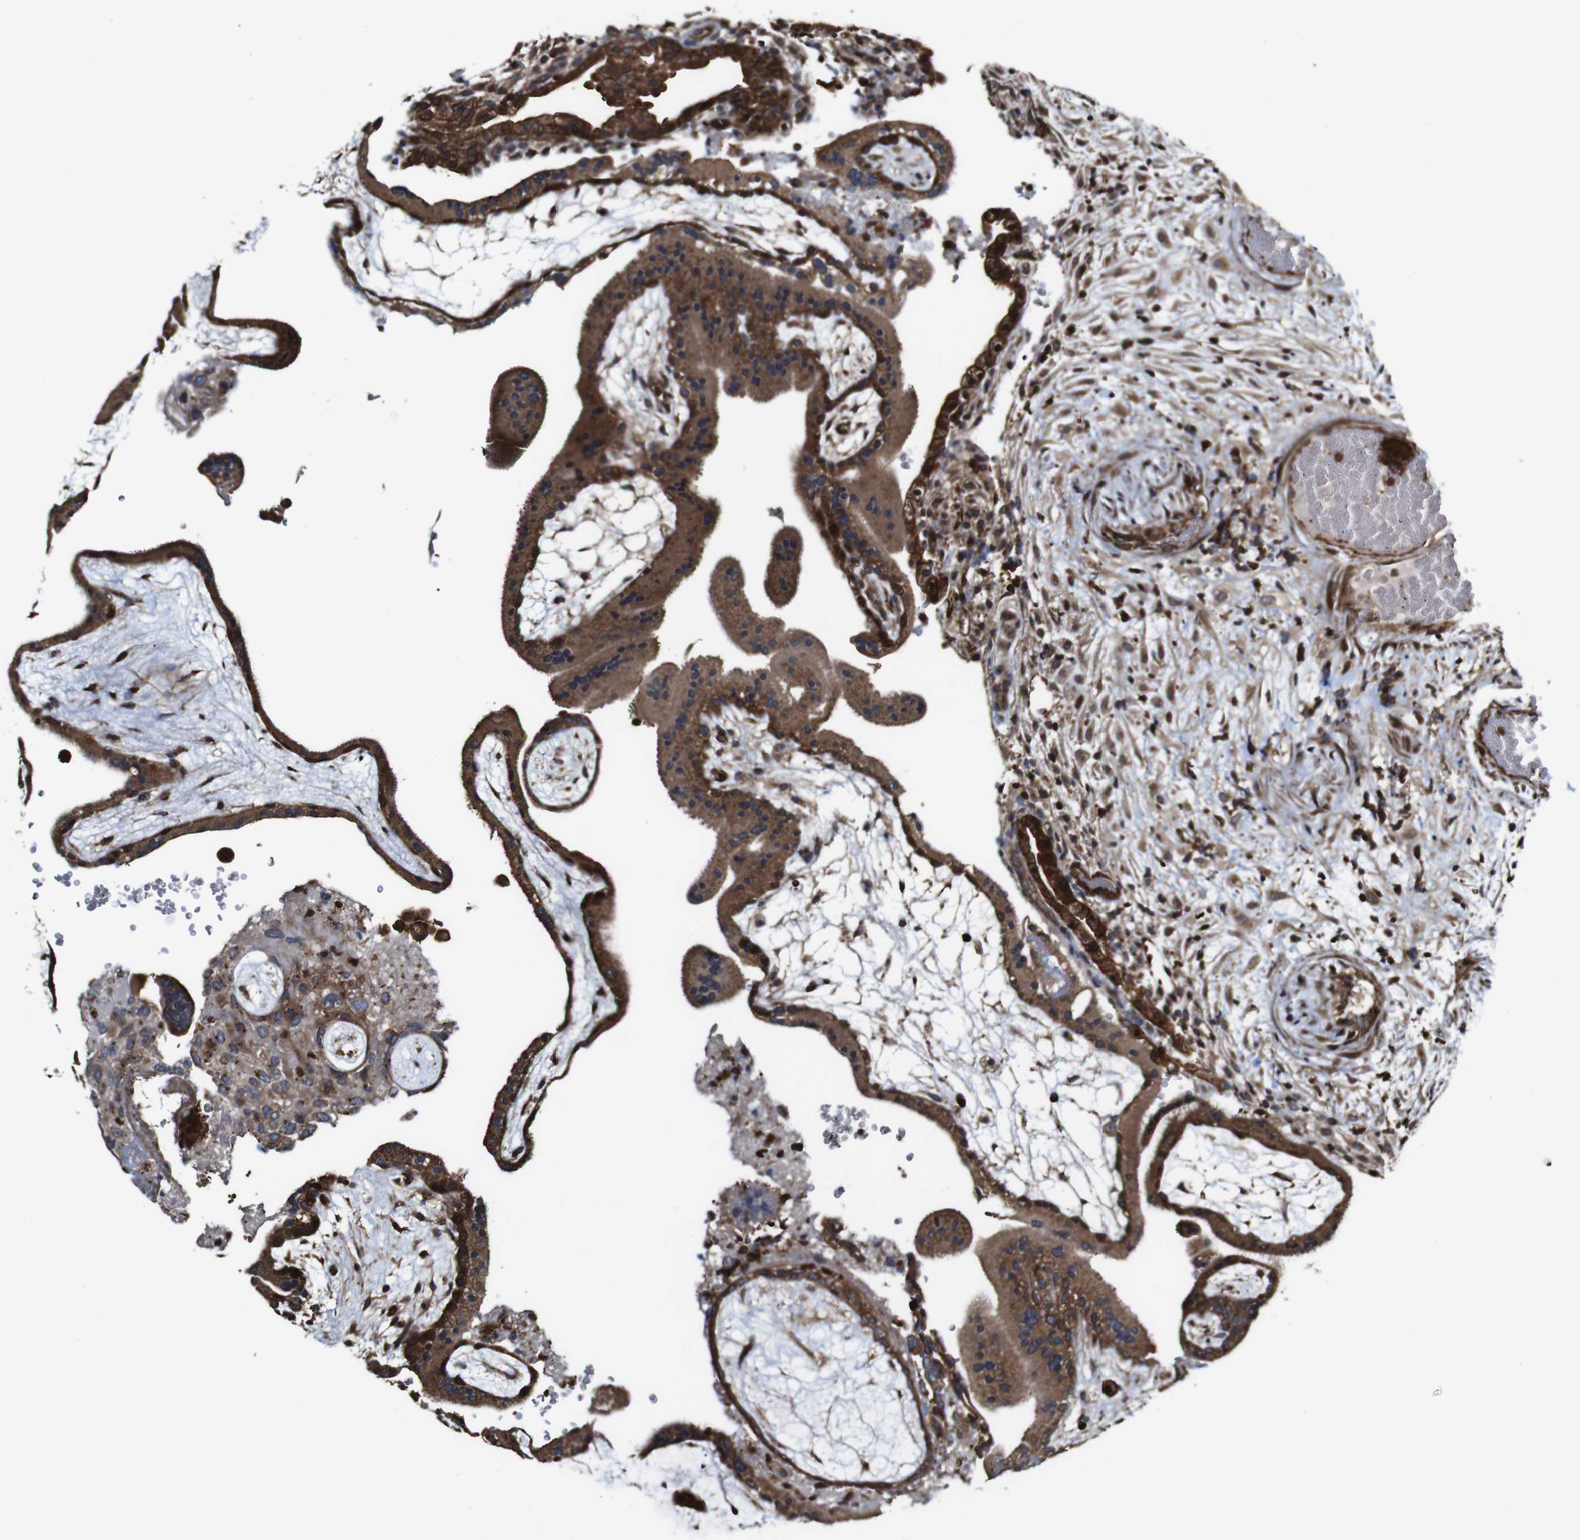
{"staining": {"intensity": "strong", "quantity": ">75%", "location": "cytoplasmic/membranous"}, "tissue": "placenta", "cell_type": "Trophoblastic cells", "image_type": "normal", "snomed": [{"axis": "morphology", "description": "Normal tissue, NOS"}, {"axis": "topography", "description": "Placenta"}], "caption": "Immunohistochemistry (IHC) histopathology image of normal placenta: human placenta stained using immunohistochemistry (IHC) shows high levels of strong protein expression localized specifically in the cytoplasmic/membranous of trophoblastic cells, appearing as a cytoplasmic/membranous brown color.", "gene": "TNIK", "patient": {"sex": "female", "age": 19}}